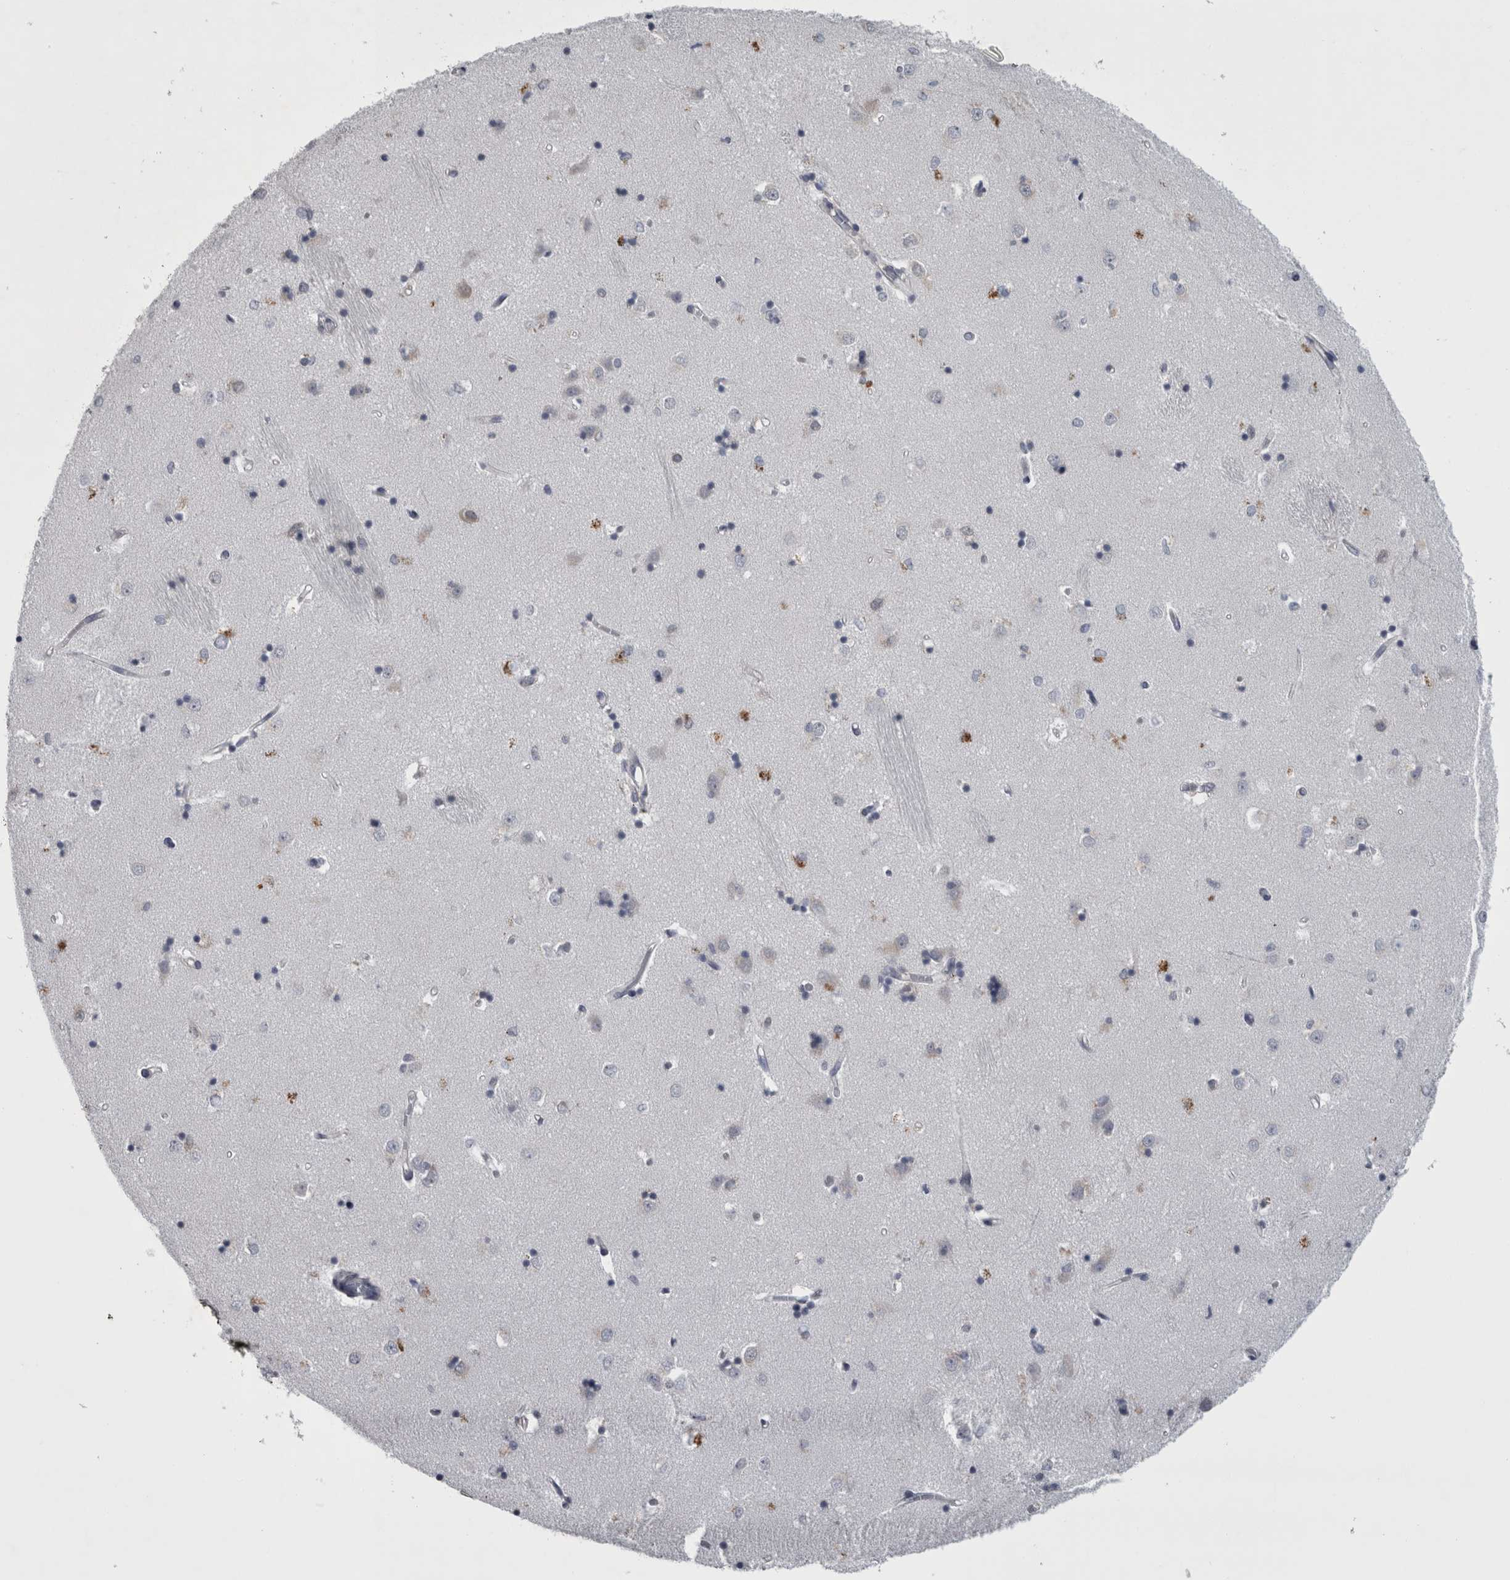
{"staining": {"intensity": "negative", "quantity": "none", "location": "none"}, "tissue": "caudate", "cell_type": "Glial cells", "image_type": "normal", "snomed": [{"axis": "morphology", "description": "Normal tissue, NOS"}, {"axis": "topography", "description": "Lateral ventricle wall"}], "caption": "Micrograph shows no significant protein staining in glial cells of unremarkable caudate. (DAB (3,3'-diaminobenzidine) IHC visualized using brightfield microscopy, high magnification).", "gene": "PRRC2C", "patient": {"sex": "male", "age": 45}}